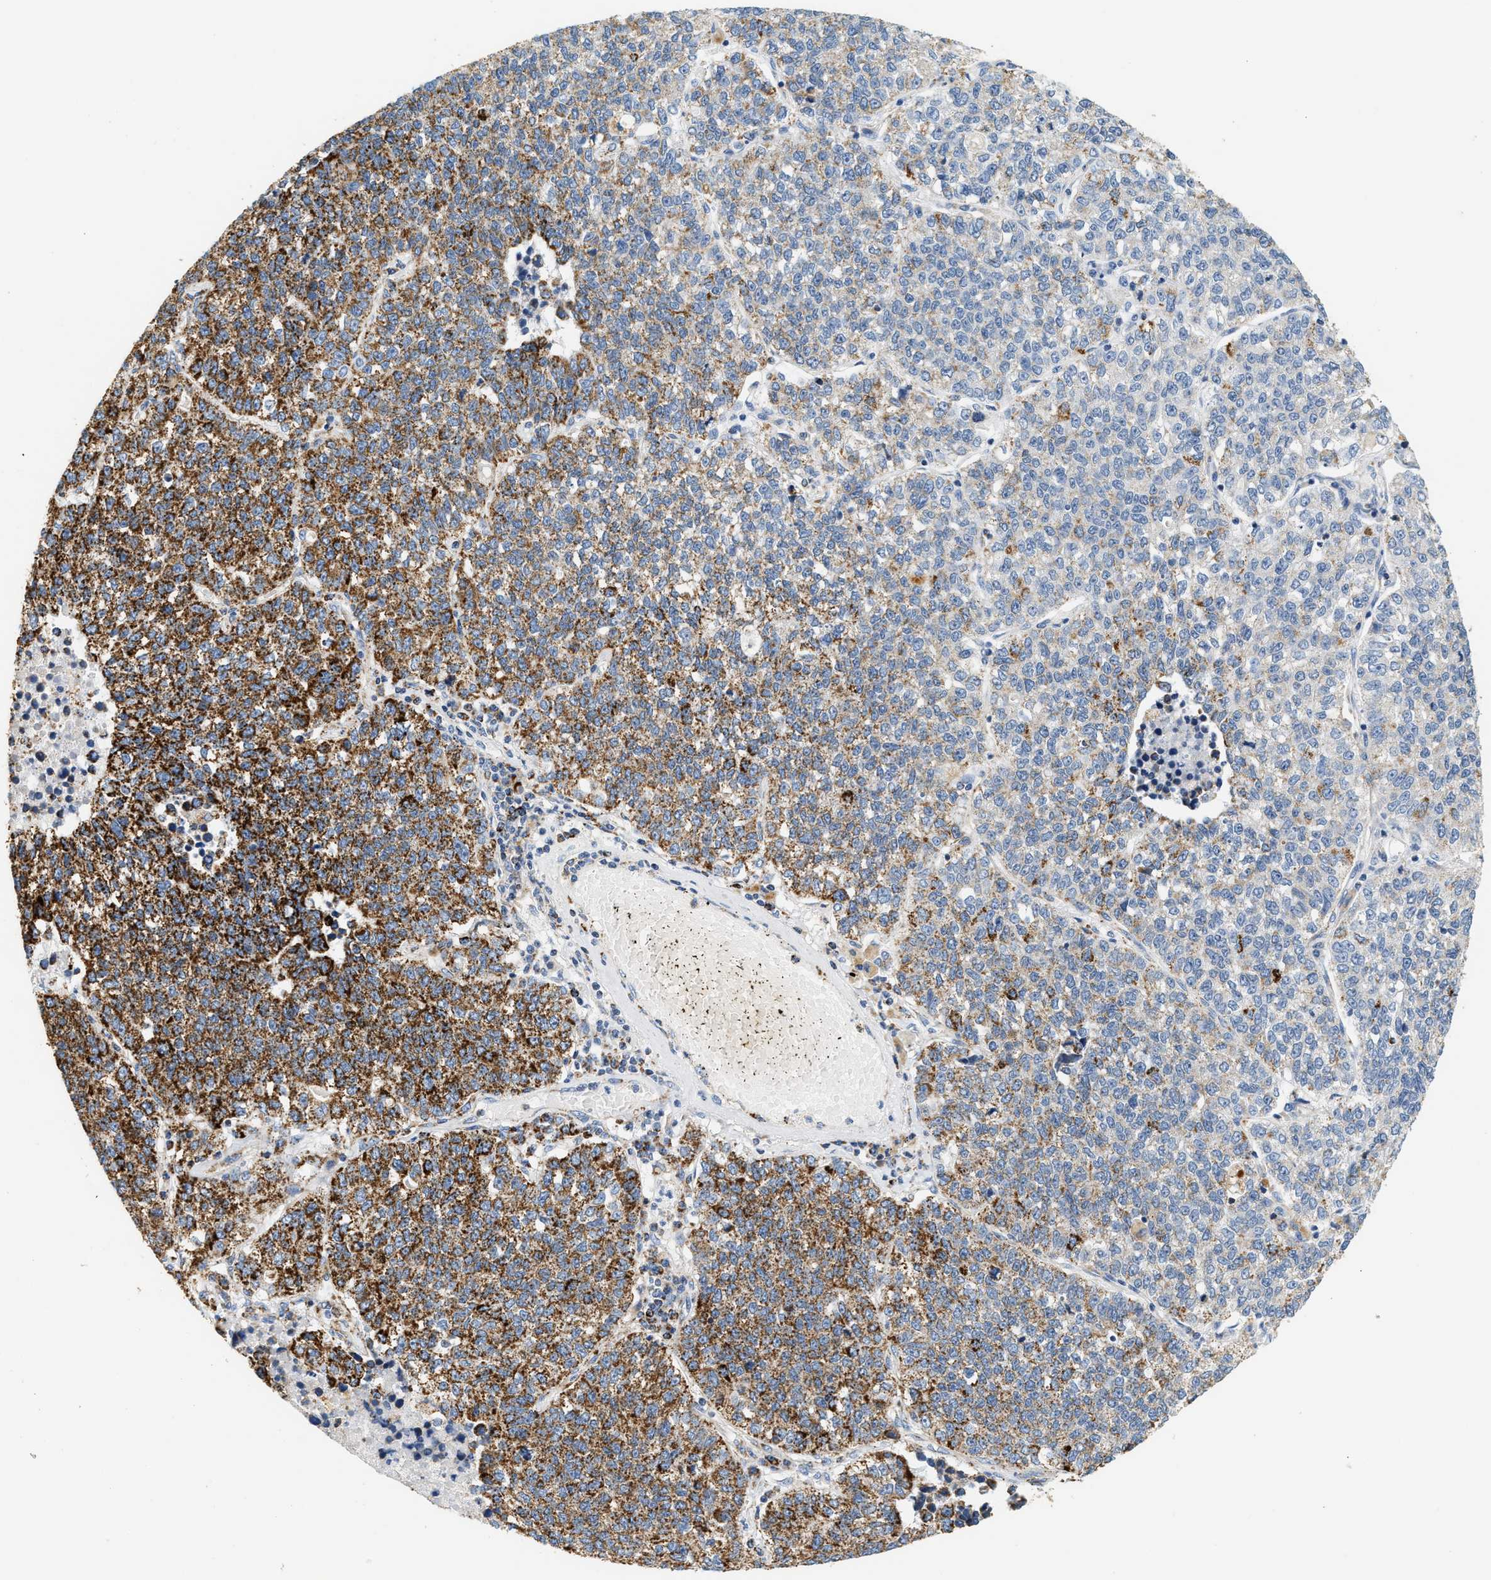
{"staining": {"intensity": "strong", "quantity": "25%-75%", "location": "cytoplasmic/membranous"}, "tissue": "lung cancer", "cell_type": "Tumor cells", "image_type": "cancer", "snomed": [{"axis": "morphology", "description": "Adenocarcinoma, NOS"}, {"axis": "topography", "description": "Lung"}], "caption": "Lung adenocarcinoma stained with a brown dye exhibits strong cytoplasmic/membranous positive positivity in about 25%-75% of tumor cells.", "gene": "SHMT2", "patient": {"sex": "male", "age": 49}}